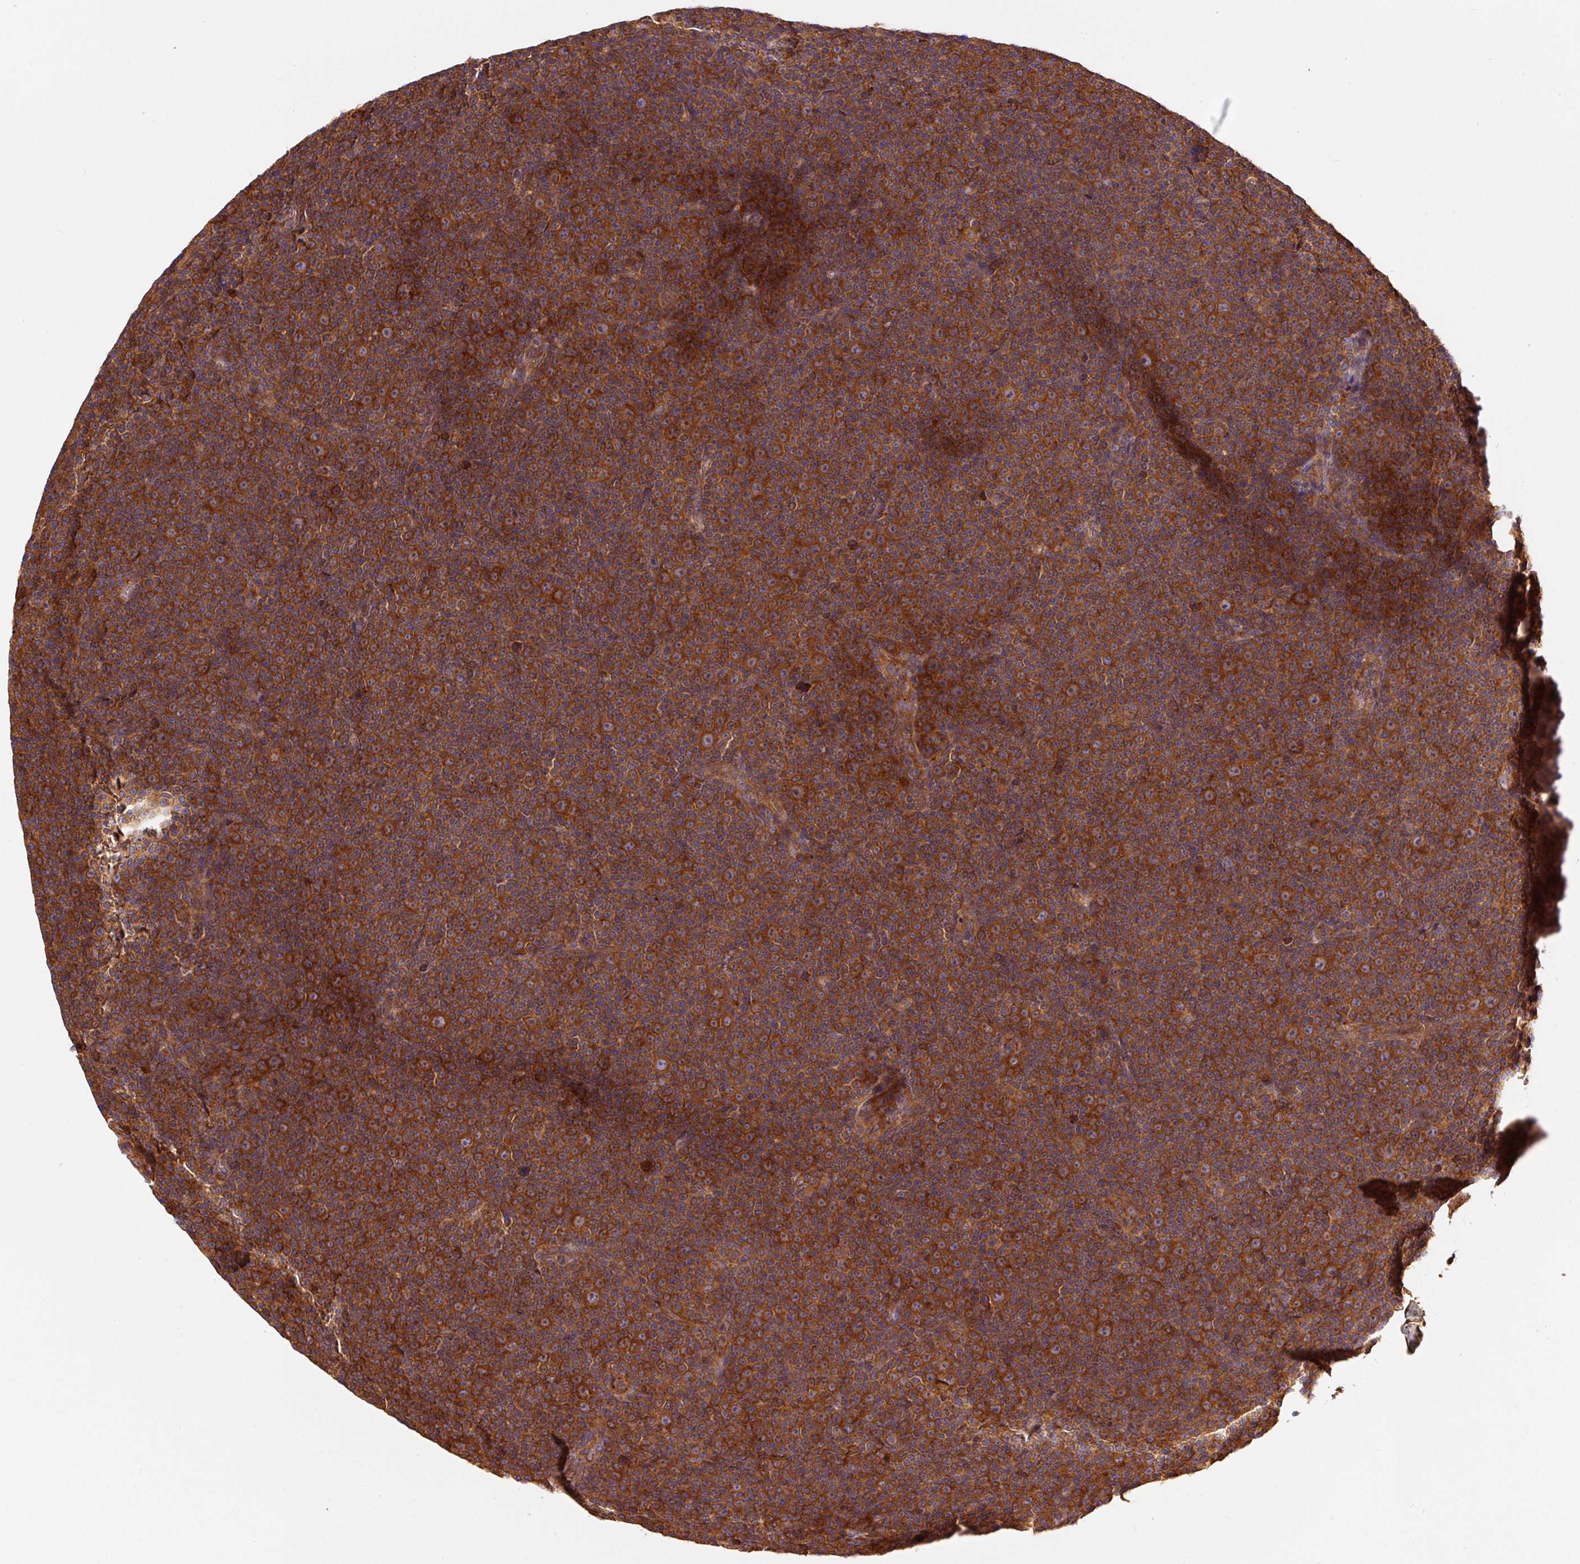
{"staining": {"intensity": "strong", "quantity": ">75%", "location": "cytoplasmic/membranous"}, "tissue": "lymphoma", "cell_type": "Tumor cells", "image_type": "cancer", "snomed": [{"axis": "morphology", "description": "Malignant lymphoma, non-Hodgkin's type, Low grade"}, {"axis": "topography", "description": "Lymph node"}], "caption": "Lymphoma stained for a protein exhibits strong cytoplasmic/membranous positivity in tumor cells.", "gene": "EIF2S2", "patient": {"sex": "female", "age": 67}}